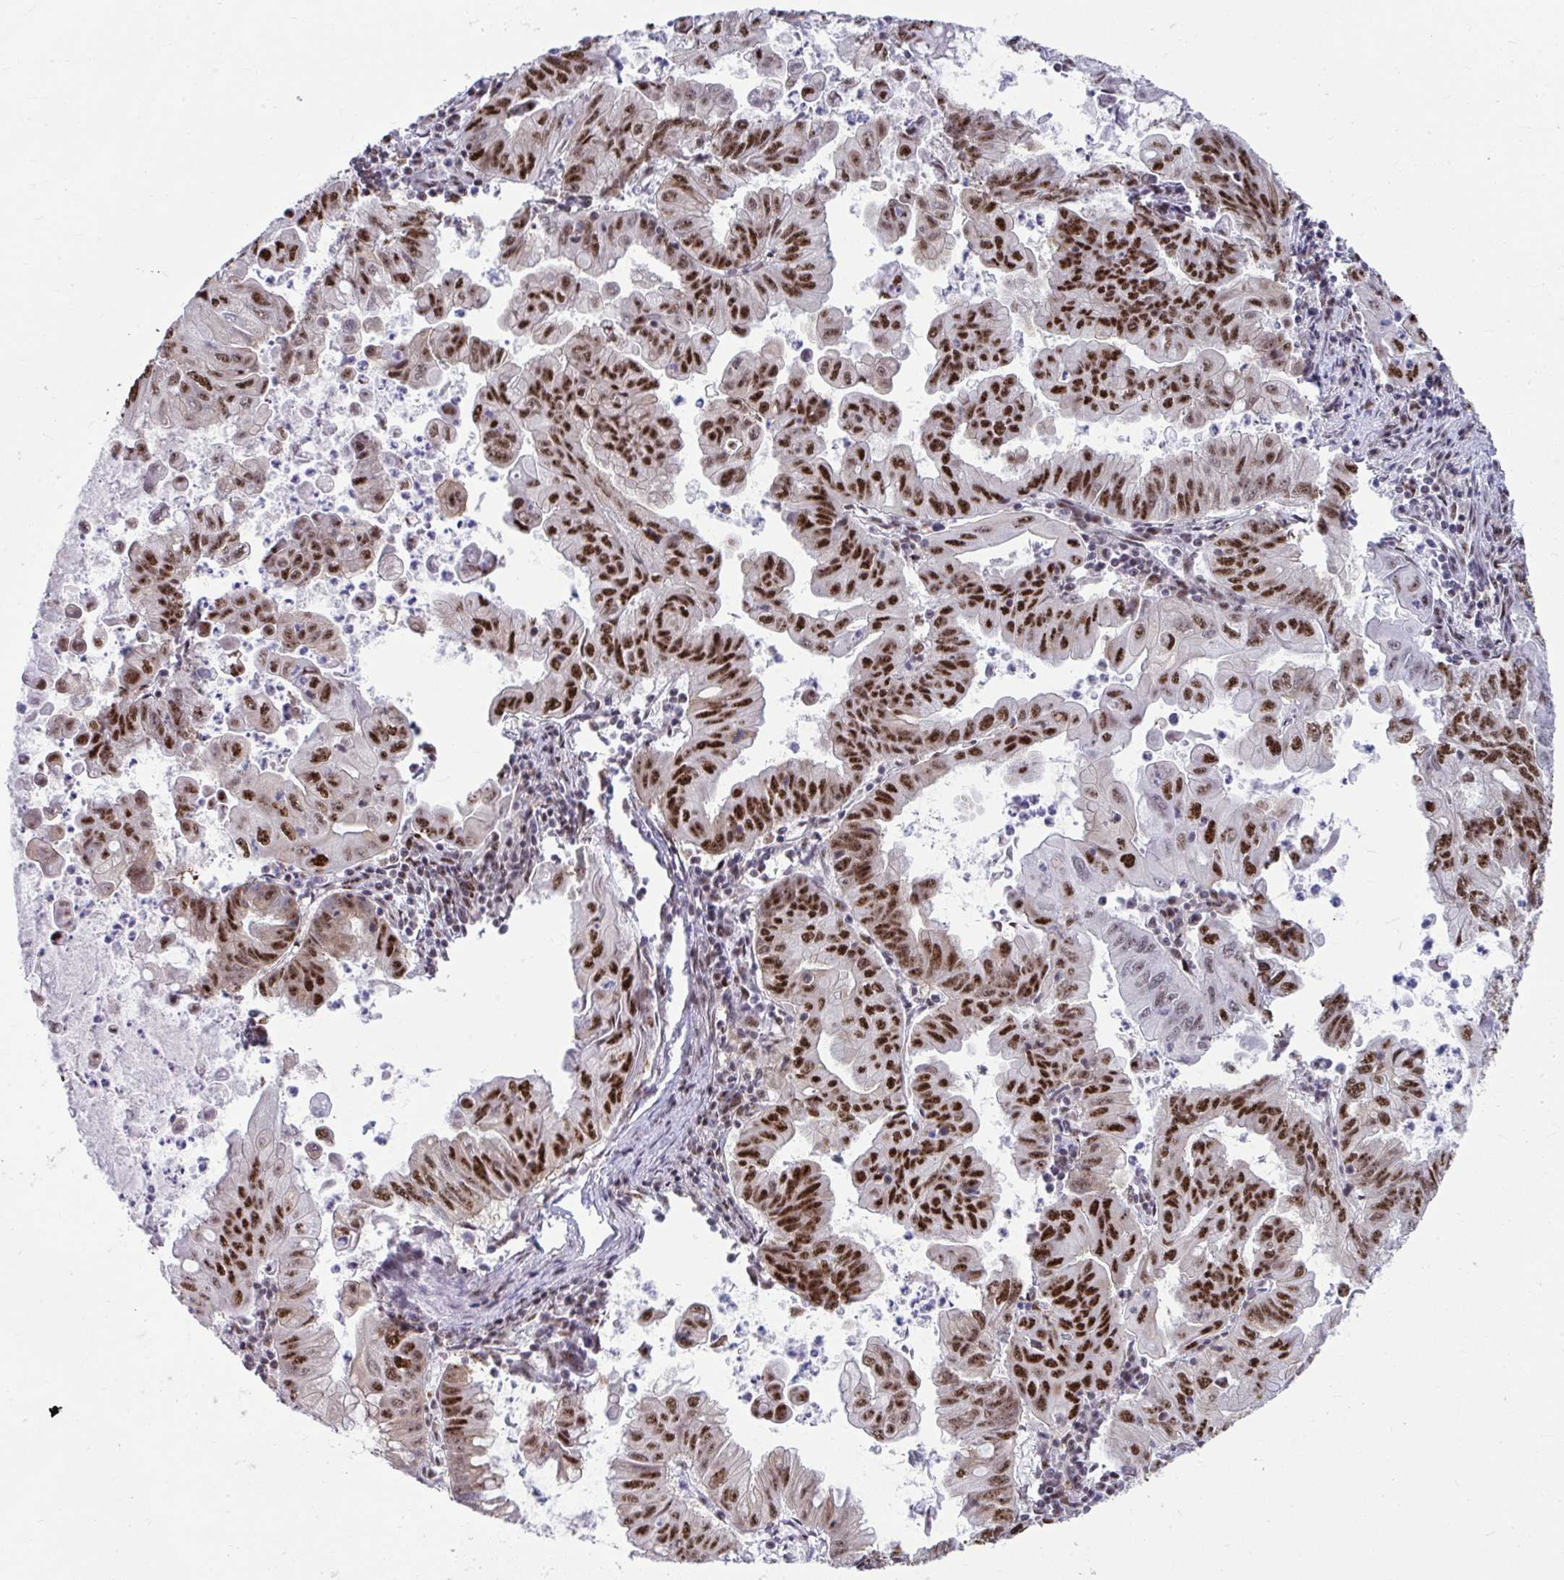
{"staining": {"intensity": "strong", "quantity": ">75%", "location": "nuclear"}, "tissue": "stomach cancer", "cell_type": "Tumor cells", "image_type": "cancer", "snomed": [{"axis": "morphology", "description": "Adenocarcinoma, NOS"}, {"axis": "topography", "description": "Stomach, upper"}], "caption": "DAB immunohistochemical staining of stomach adenocarcinoma exhibits strong nuclear protein positivity in approximately >75% of tumor cells. Nuclei are stained in blue.", "gene": "SLC35C2", "patient": {"sex": "male", "age": 80}}